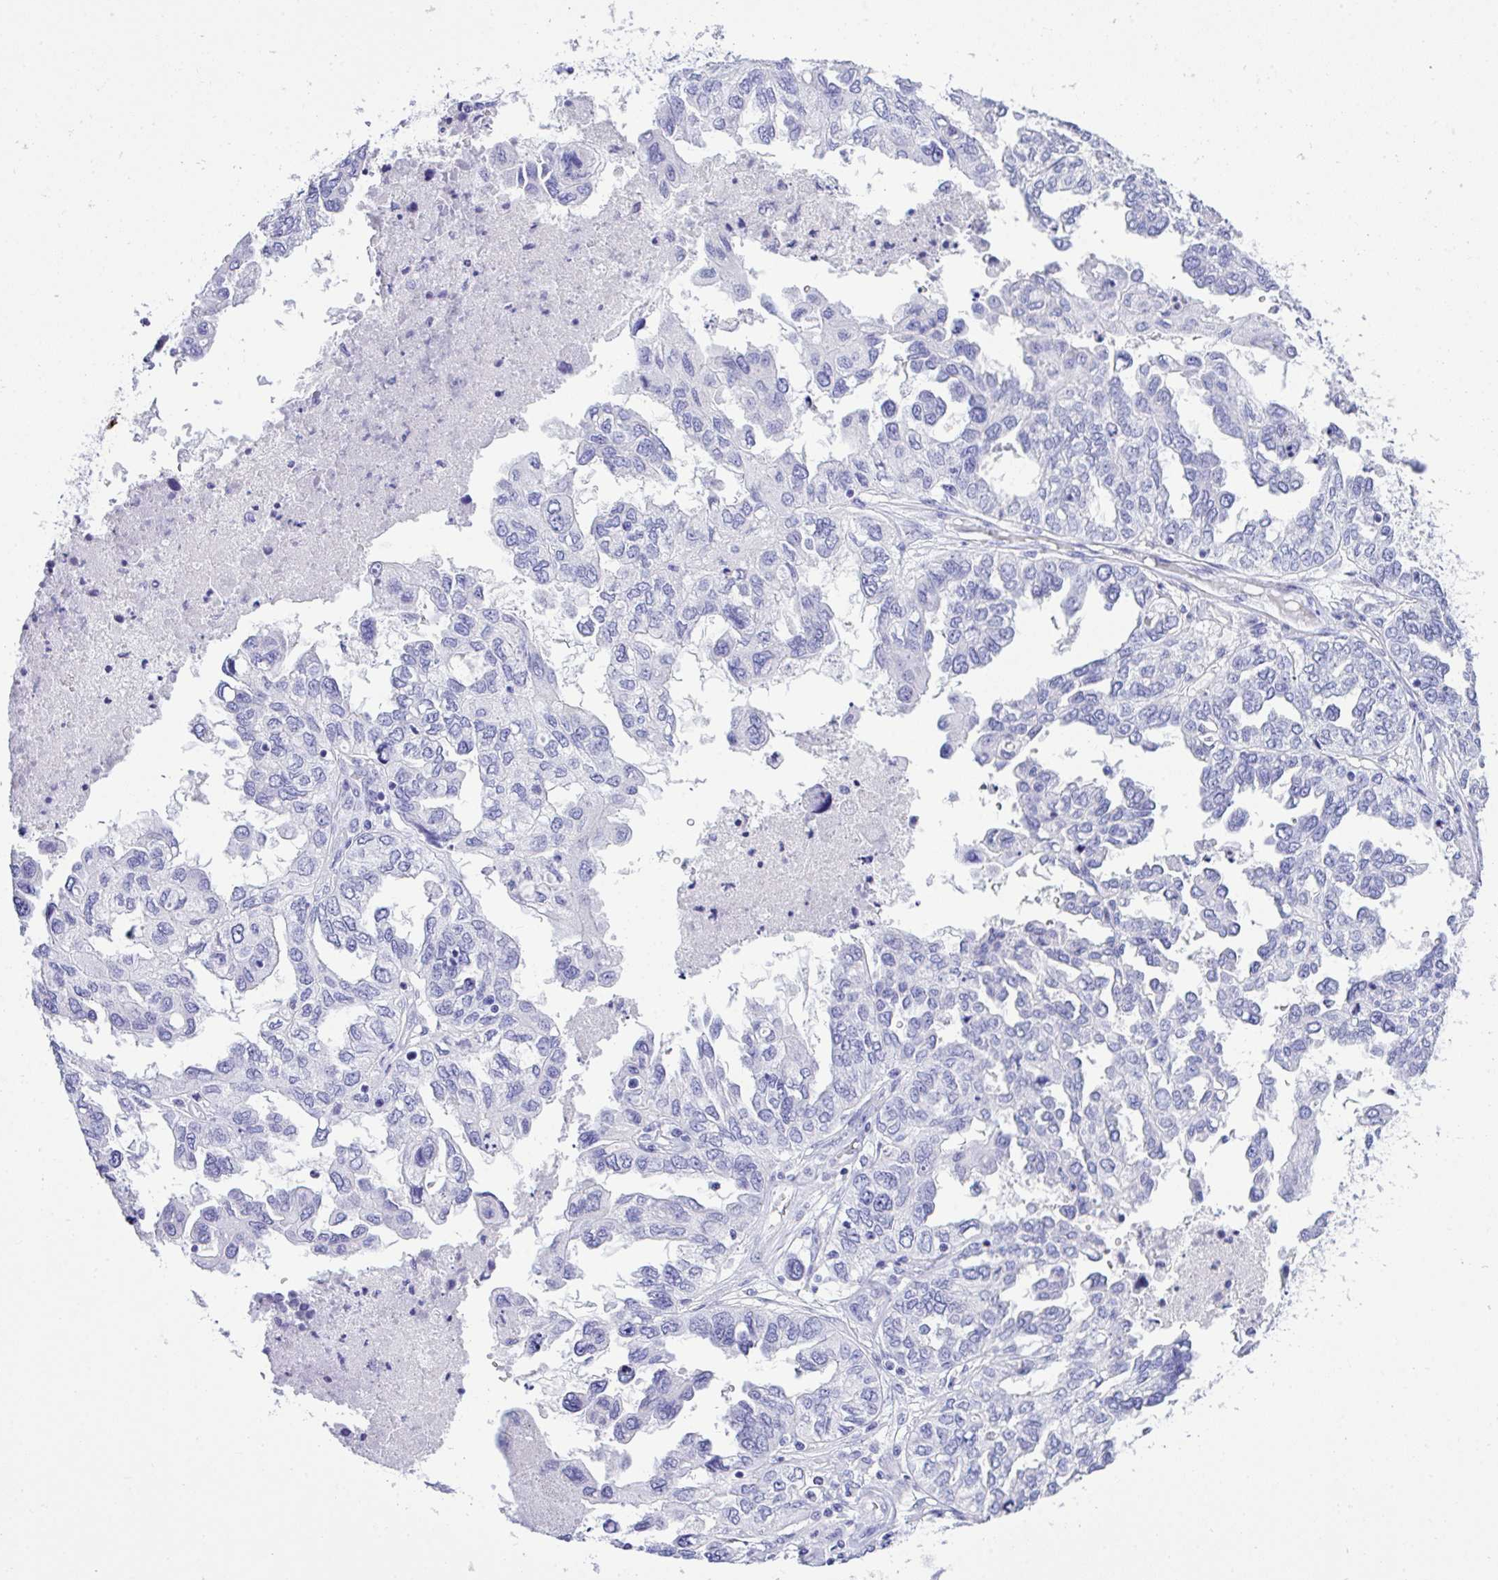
{"staining": {"intensity": "negative", "quantity": "none", "location": "none"}, "tissue": "ovarian cancer", "cell_type": "Tumor cells", "image_type": "cancer", "snomed": [{"axis": "morphology", "description": "Cystadenocarcinoma, serous, NOS"}, {"axis": "topography", "description": "Ovary"}], "caption": "Ovarian cancer (serous cystadenocarcinoma) was stained to show a protein in brown. There is no significant positivity in tumor cells.", "gene": "AKR1D1", "patient": {"sex": "female", "age": 53}}